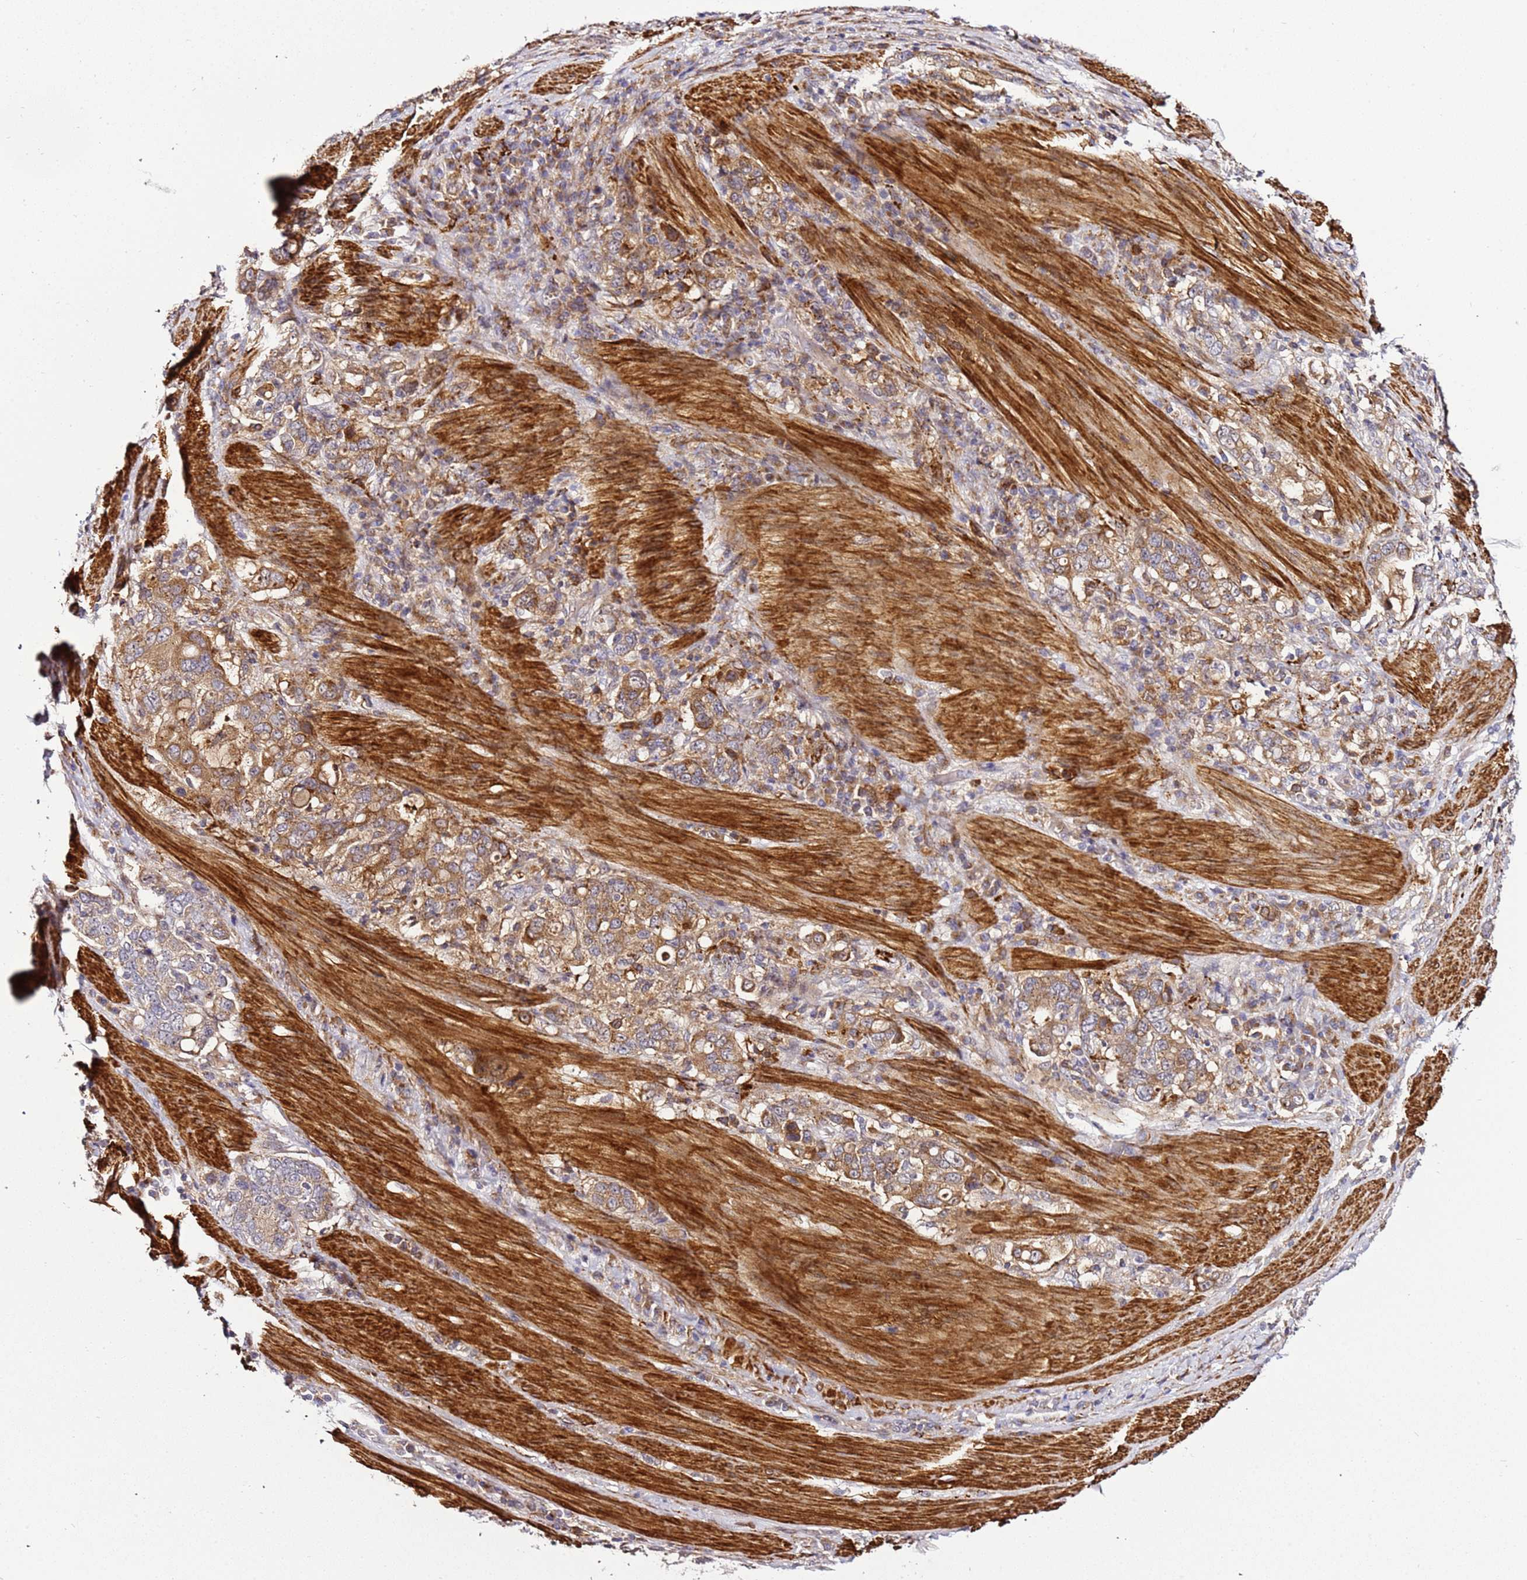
{"staining": {"intensity": "moderate", "quantity": ">75%", "location": "cytoplasmic/membranous"}, "tissue": "stomach cancer", "cell_type": "Tumor cells", "image_type": "cancer", "snomed": [{"axis": "morphology", "description": "Adenocarcinoma, NOS"}, {"axis": "topography", "description": "Stomach, upper"}, {"axis": "topography", "description": "Stomach"}], "caption": "Stomach adenocarcinoma stained for a protein (brown) shows moderate cytoplasmic/membranous positive staining in approximately >75% of tumor cells.", "gene": "PVRIG", "patient": {"sex": "male", "age": 62}}